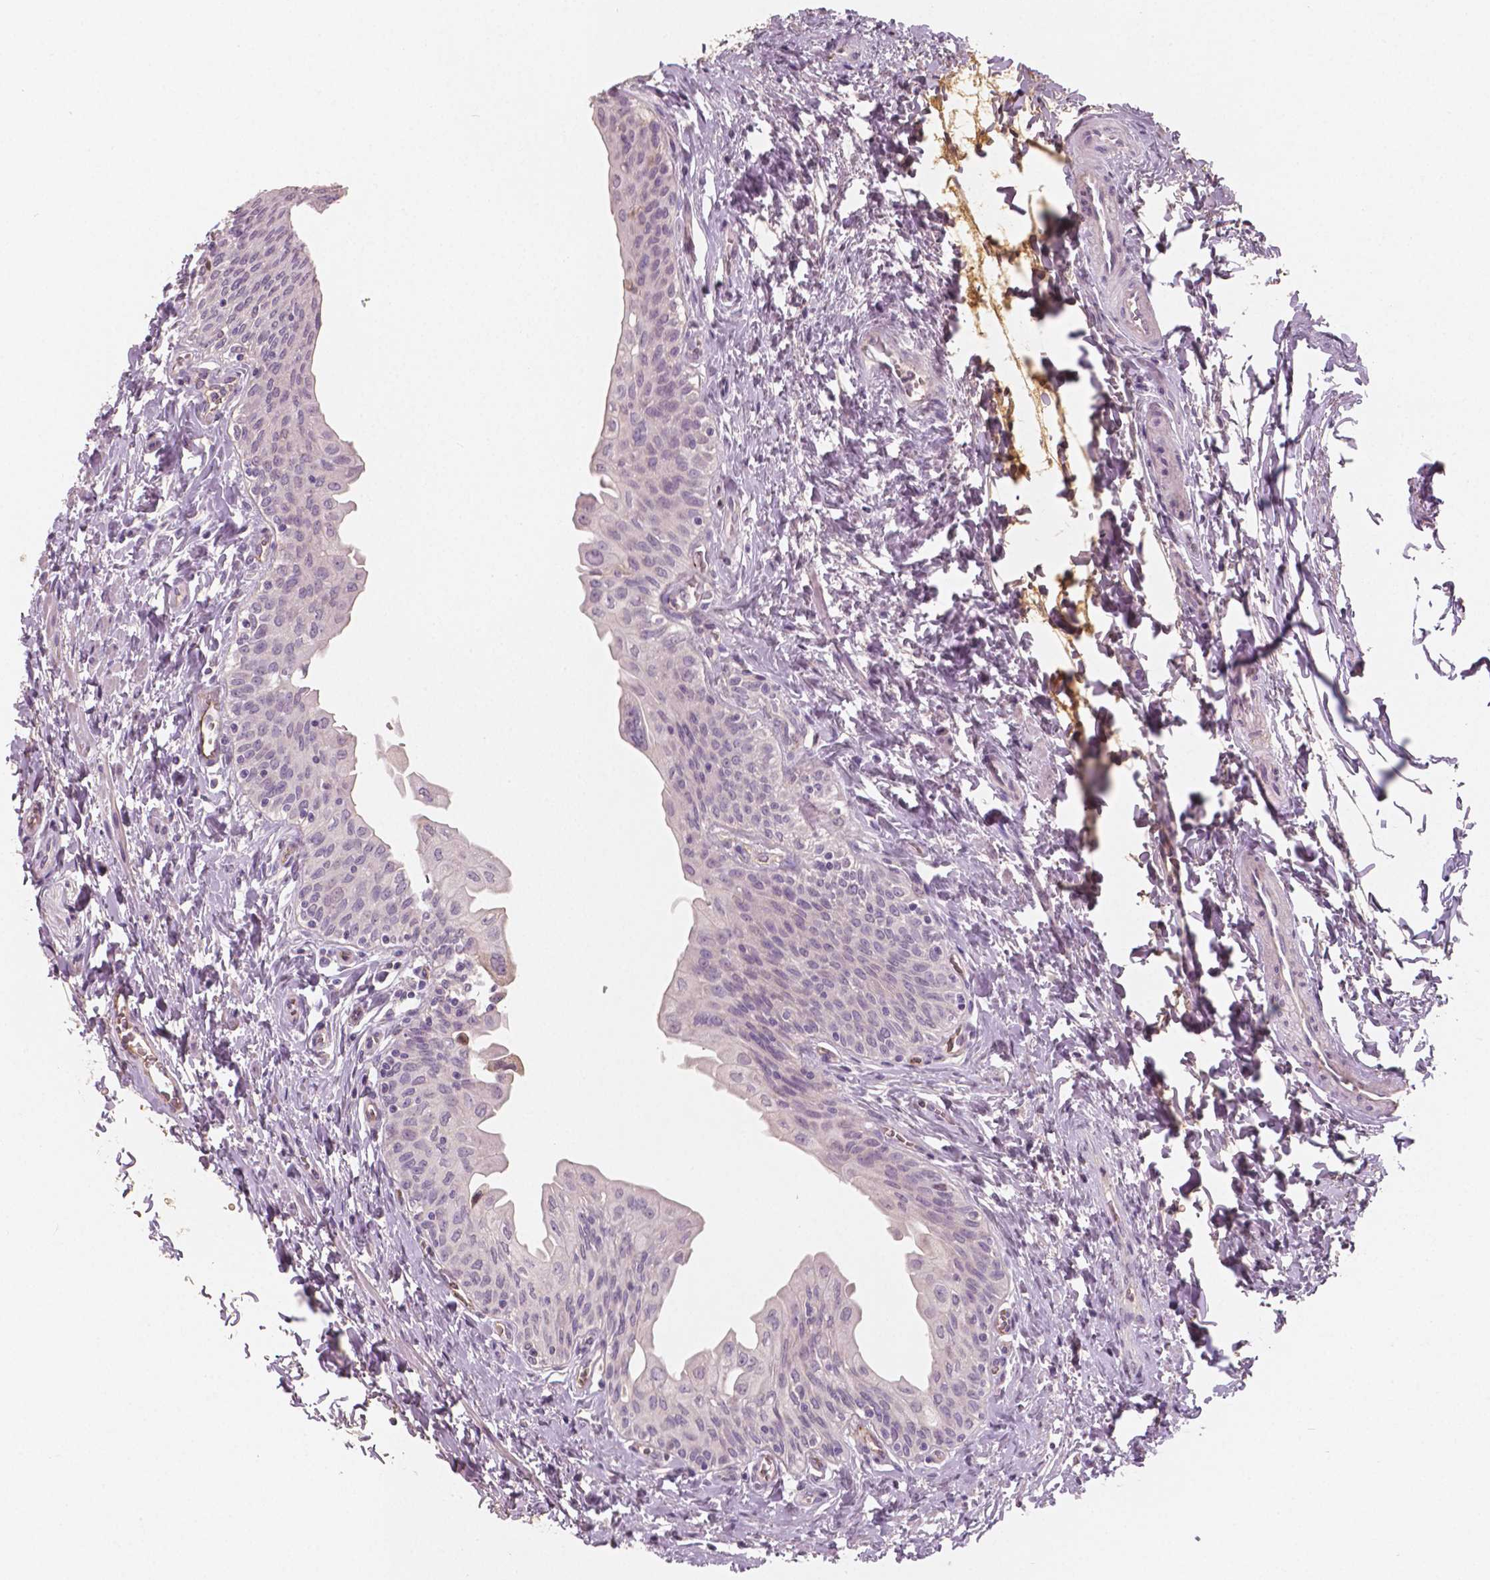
{"staining": {"intensity": "moderate", "quantity": "<25%", "location": "cytoplasmic/membranous"}, "tissue": "urinary bladder", "cell_type": "Urothelial cells", "image_type": "normal", "snomed": [{"axis": "morphology", "description": "Normal tissue, NOS"}, {"axis": "topography", "description": "Urinary bladder"}], "caption": "Immunohistochemistry of unremarkable human urinary bladder displays low levels of moderate cytoplasmic/membranous positivity in approximately <25% of urothelial cells. Immunohistochemistry stains the protein in brown and the nuclei are stained blue.", "gene": "APOA4", "patient": {"sex": "male", "age": 56}}